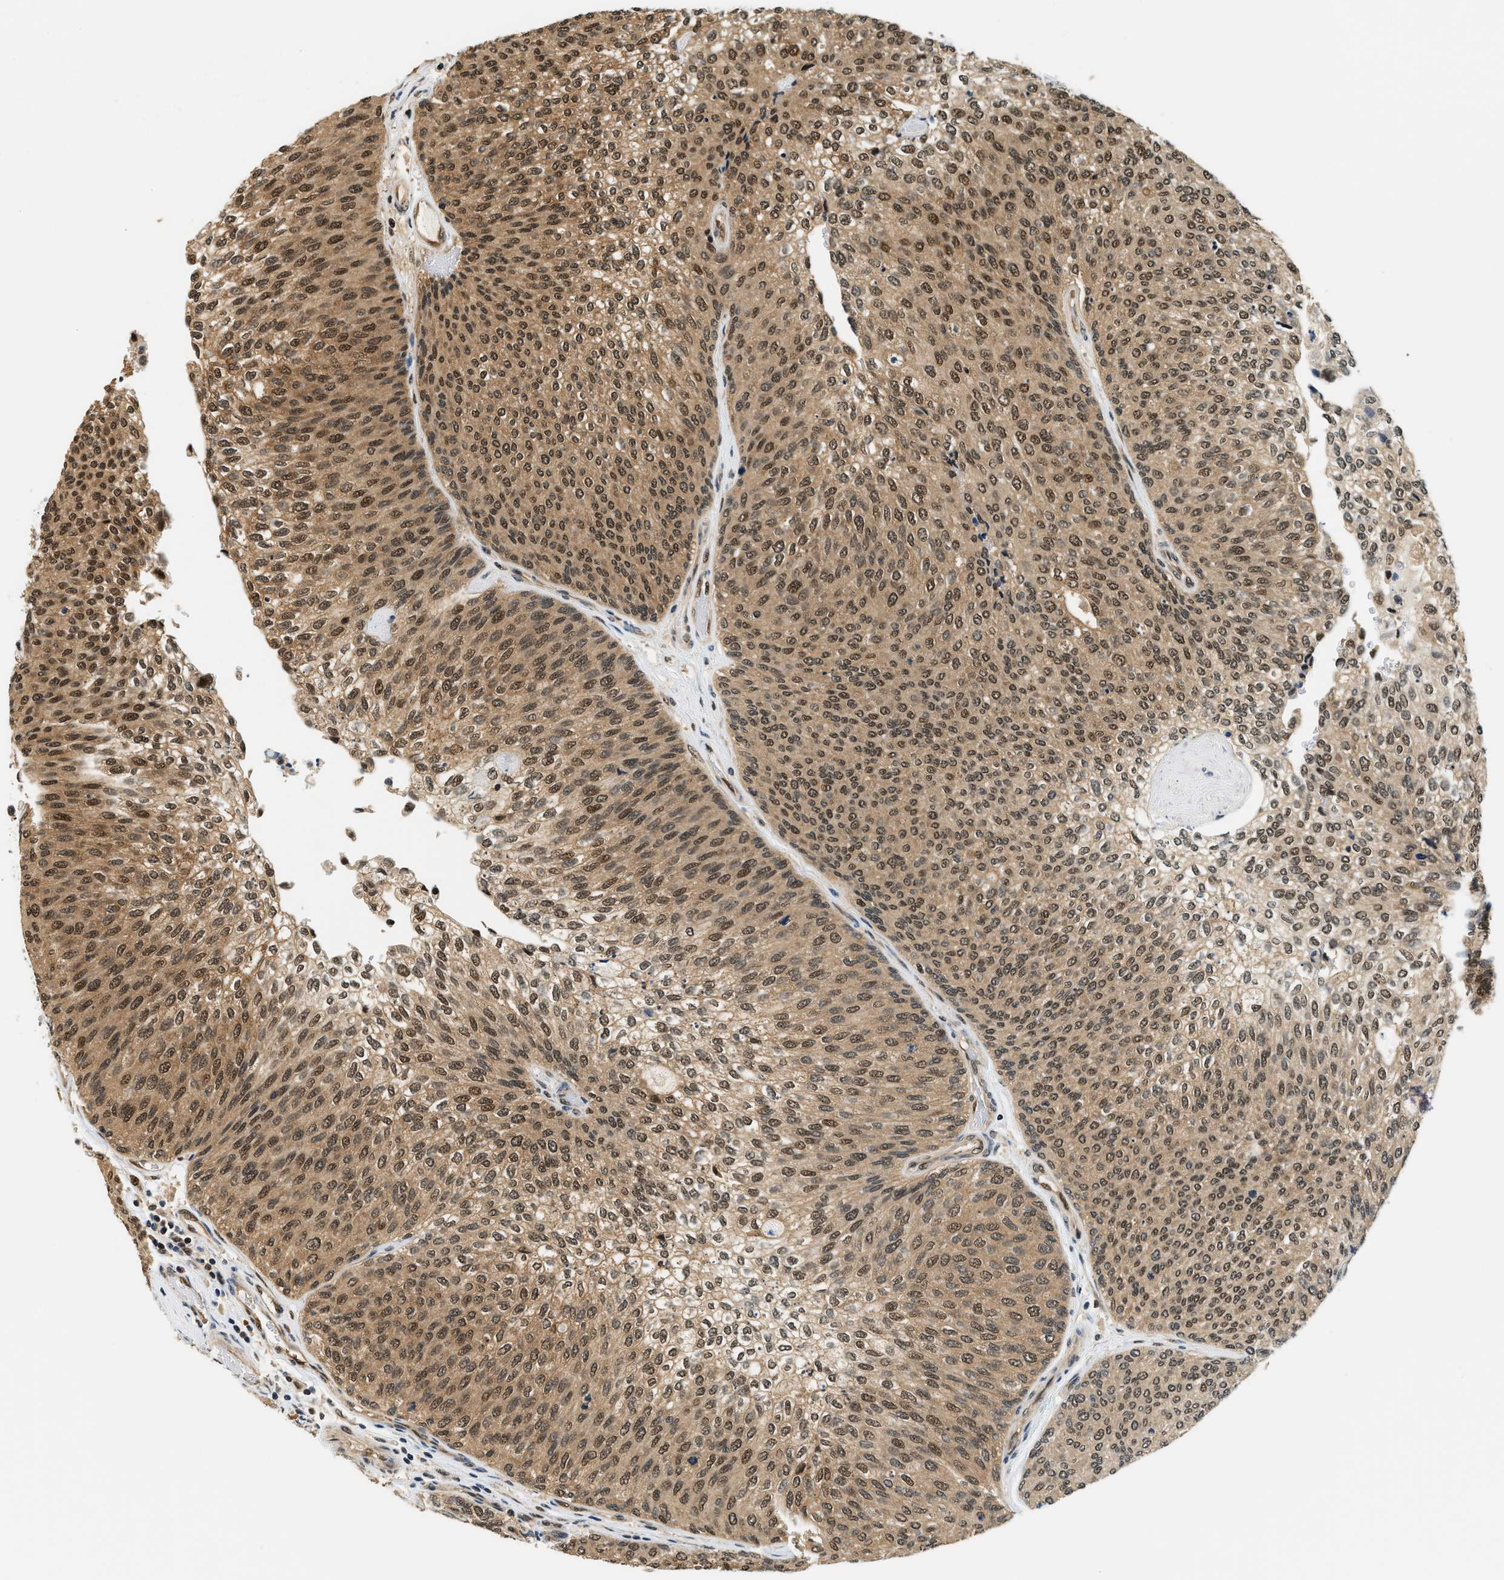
{"staining": {"intensity": "moderate", "quantity": ">75%", "location": "cytoplasmic/membranous,nuclear"}, "tissue": "urothelial cancer", "cell_type": "Tumor cells", "image_type": "cancer", "snomed": [{"axis": "morphology", "description": "Urothelial carcinoma, Low grade"}, {"axis": "topography", "description": "Urinary bladder"}], "caption": "A histopathology image showing moderate cytoplasmic/membranous and nuclear expression in about >75% of tumor cells in low-grade urothelial carcinoma, as visualized by brown immunohistochemical staining.", "gene": "PSMD3", "patient": {"sex": "female", "age": 79}}